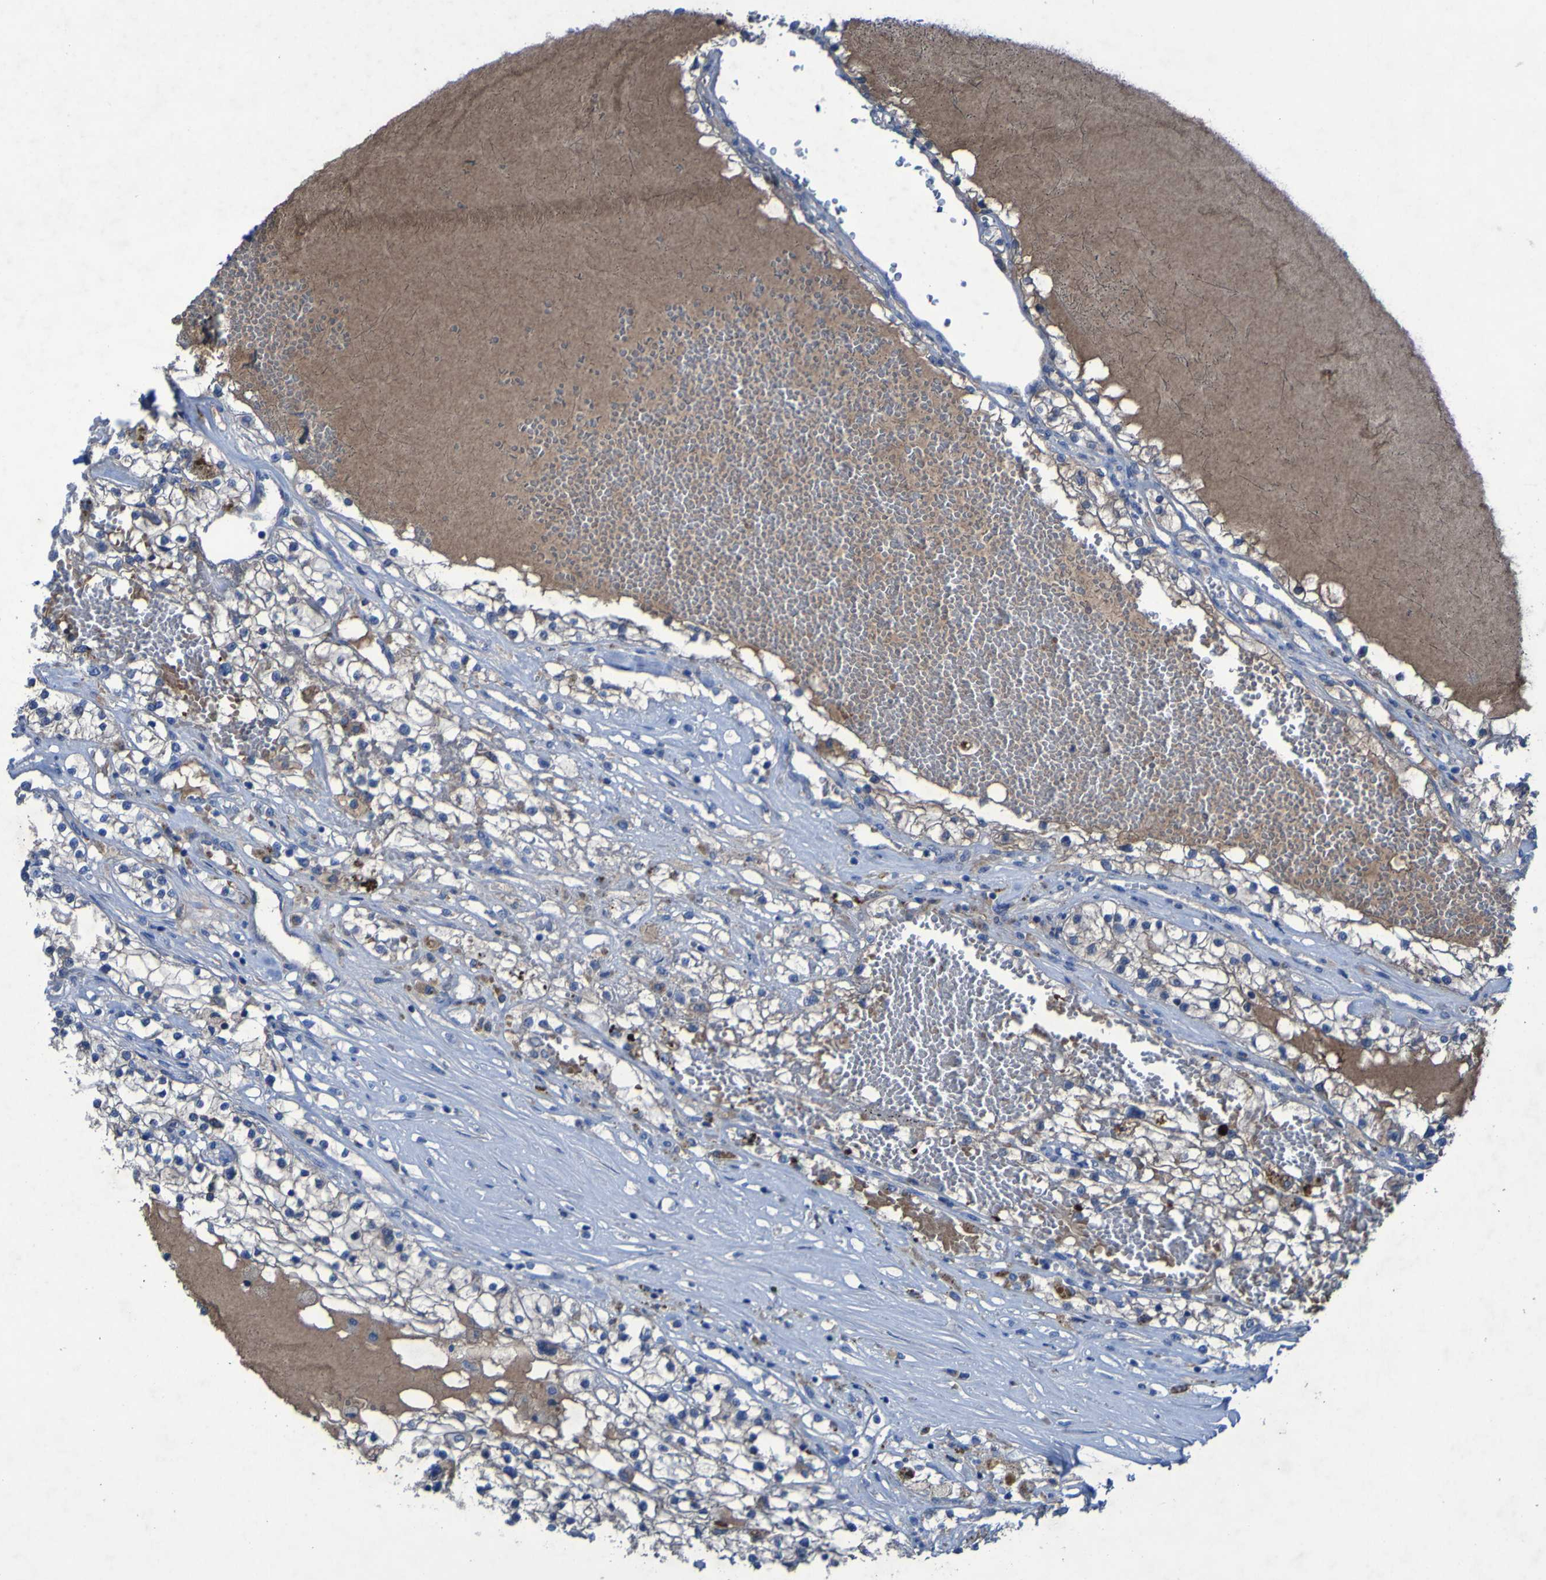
{"staining": {"intensity": "weak", "quantity": "<25%", "location": "cytoplasmic/membranous"}, "tissue": "renal cancer", "cell_type": "Tumor cells", "image_type": "cancer", "snomed": [{"axis": "morphology", "description": "Adenocarcinoma, NOS"}, {"axis": "topography", "description": "Kidney"}], "caption": "This histopathology image is of renal cancer stained with IHC to label a protein in brown with the nuclei are counter-stained blue. There is no staining in tumor cells. (DAB (3,3'-diaminobenzidine) immunohistochemistry visualized using brightfield microscopy, high magnification).", "gene": "SGK2", "patient": {"sex": "male", "age": 68}}